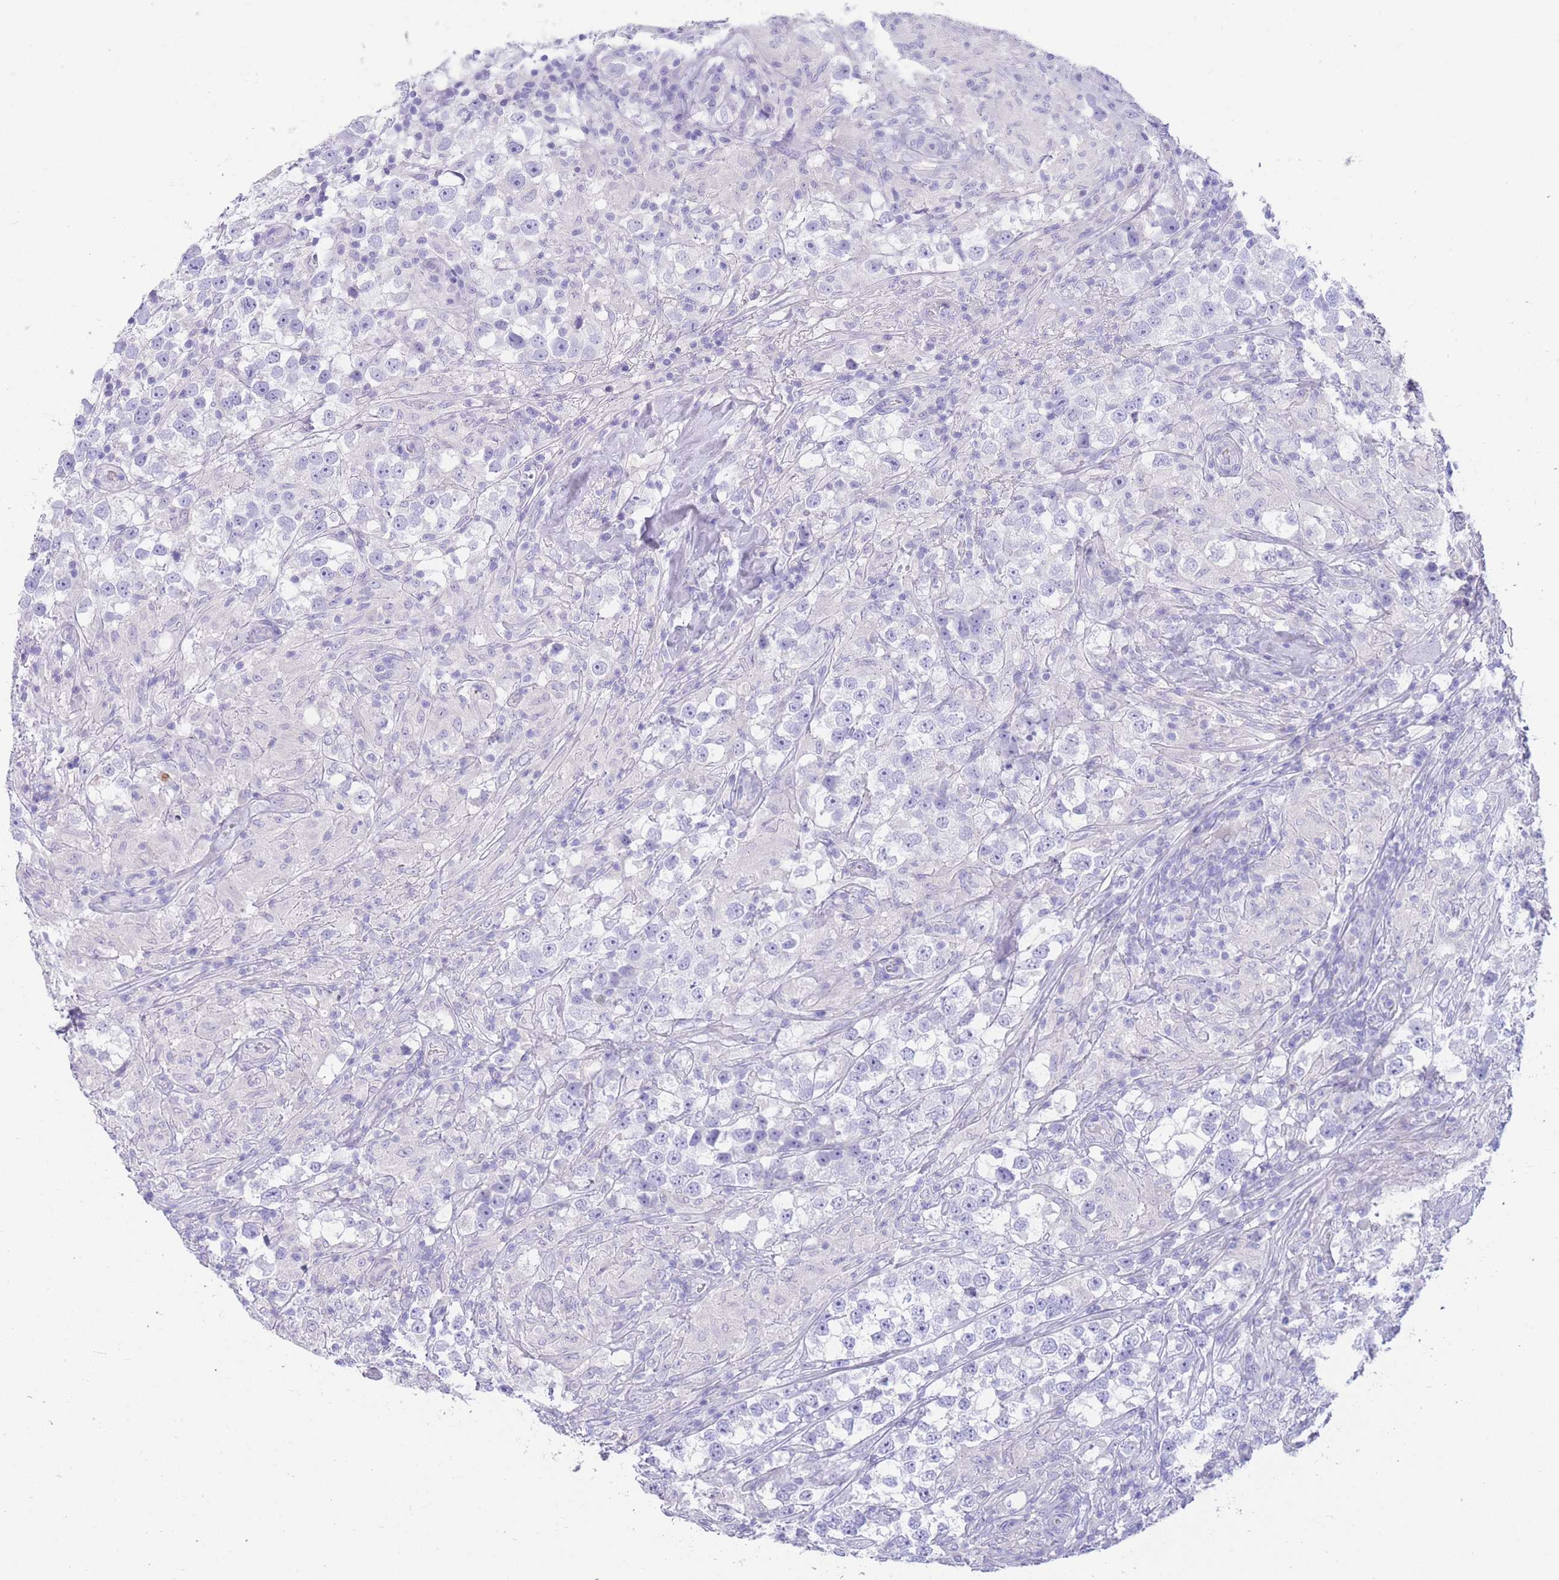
{"staining": {"intensity": "negative", "quantity": "none", "location": "none"}, "tissue": "testis cancer", "cell_type": "Tumor cells", "image_type": "cancer", "snomed": [{"axis": "morphology", "description": "Seminoma, NOS"}, {"axis": "topography", "description": "Testis"}], "caption": "IHC histopathology image of neoplastic tissue: testis seminoma stained with DAB exhibits no significant protein staining in tumor cells. (Stains: DAB (3,3'-diaminobenzidine) IHC with hematoxylin counter stain, Microscopy: brightfield microscopy at high magnification).", "gene": "LRRC37A", "patient": {"sex": "male", "age": 46}}